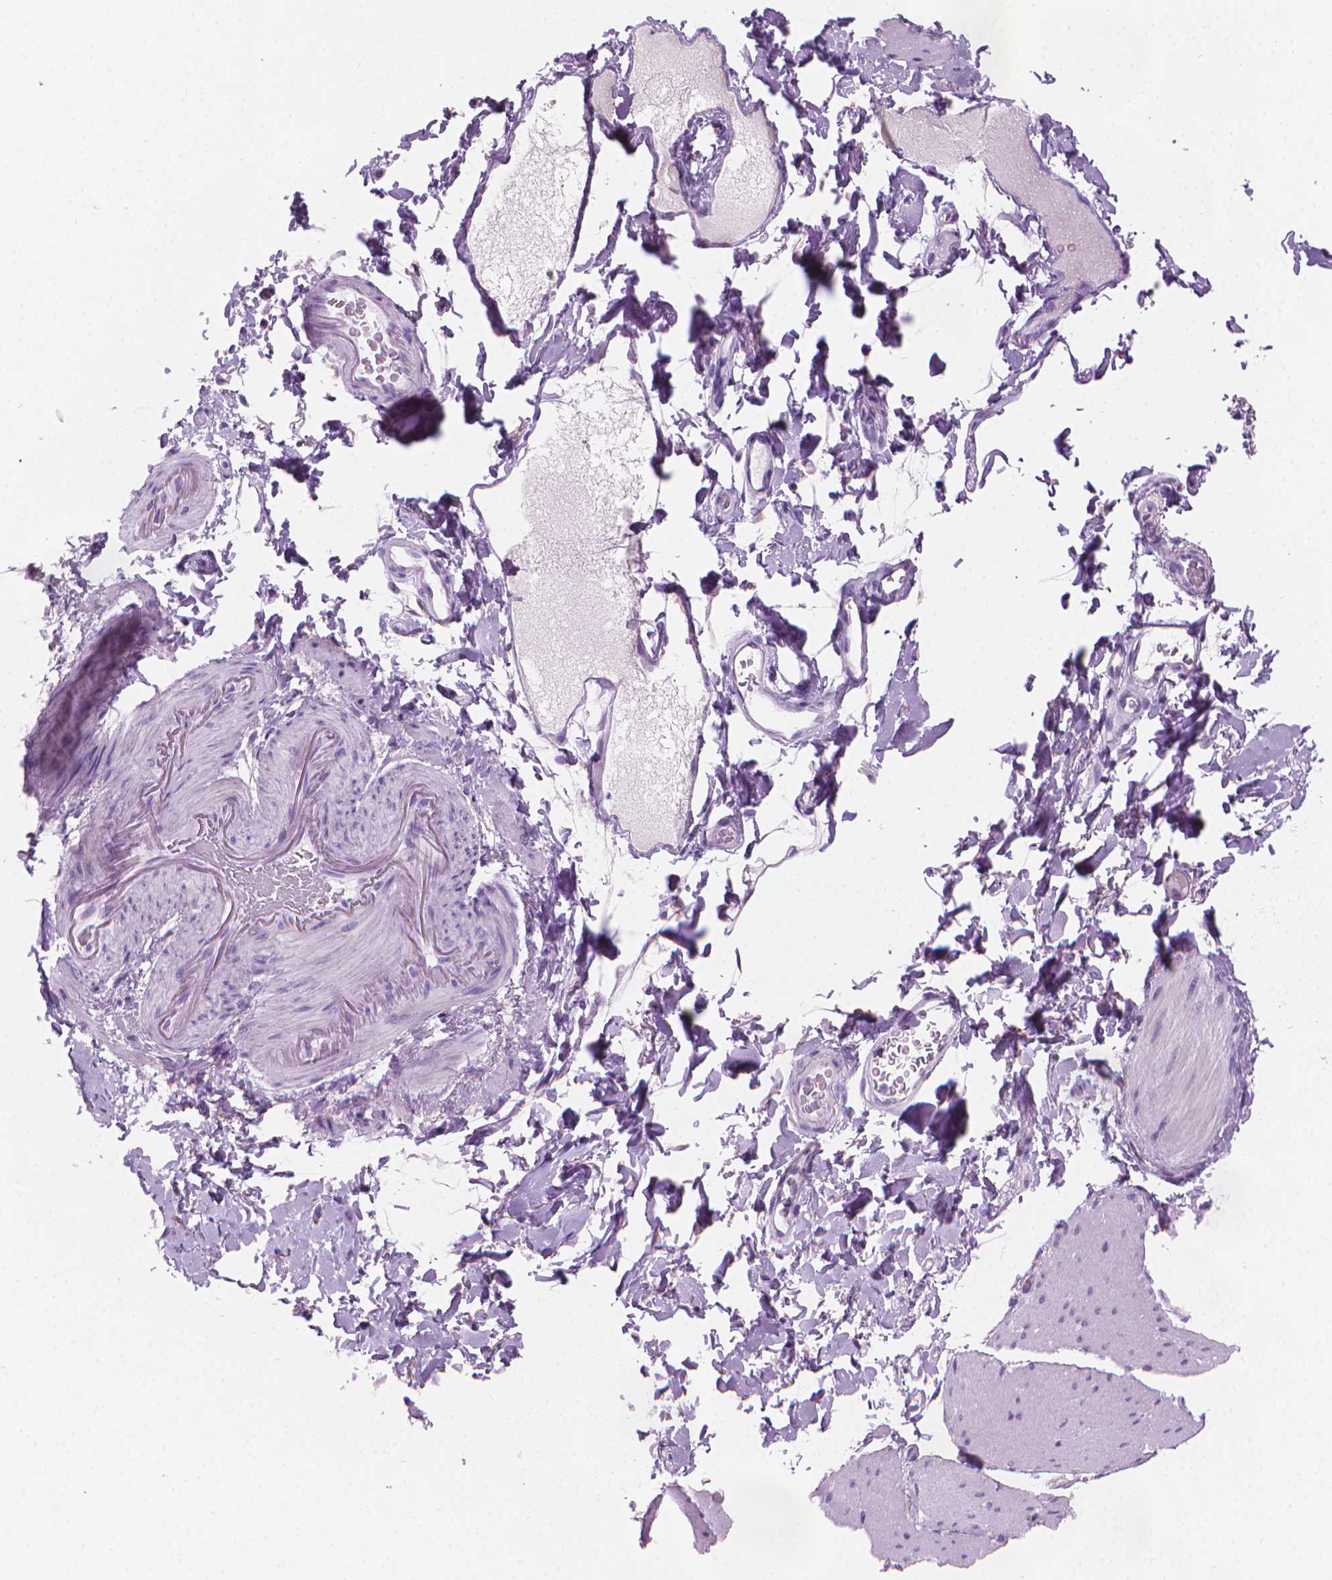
{"staining": {"intensity": "negative", "quantity": "none", "location": "none"}, "tissue": "smooth muscle", "cell_type": "Smooth muscle cells", "image_type": "normal", "snomed": [{"axis": "morphology", "description": "Normal tissue, NOS"}, {"axis": "topography", "description": "Smooth muscle"}, {"axis": "topography", "description": "Colon"}], "caption": "IHC micrograph of benign smooth muscle: human smooth muscle stained with DAB (3,3'-diaminobenzidine) shows no significant protein staining in smooth muscle cells.", "gene": "TTC29", "patient": {"sex": "male", "age": 73}}